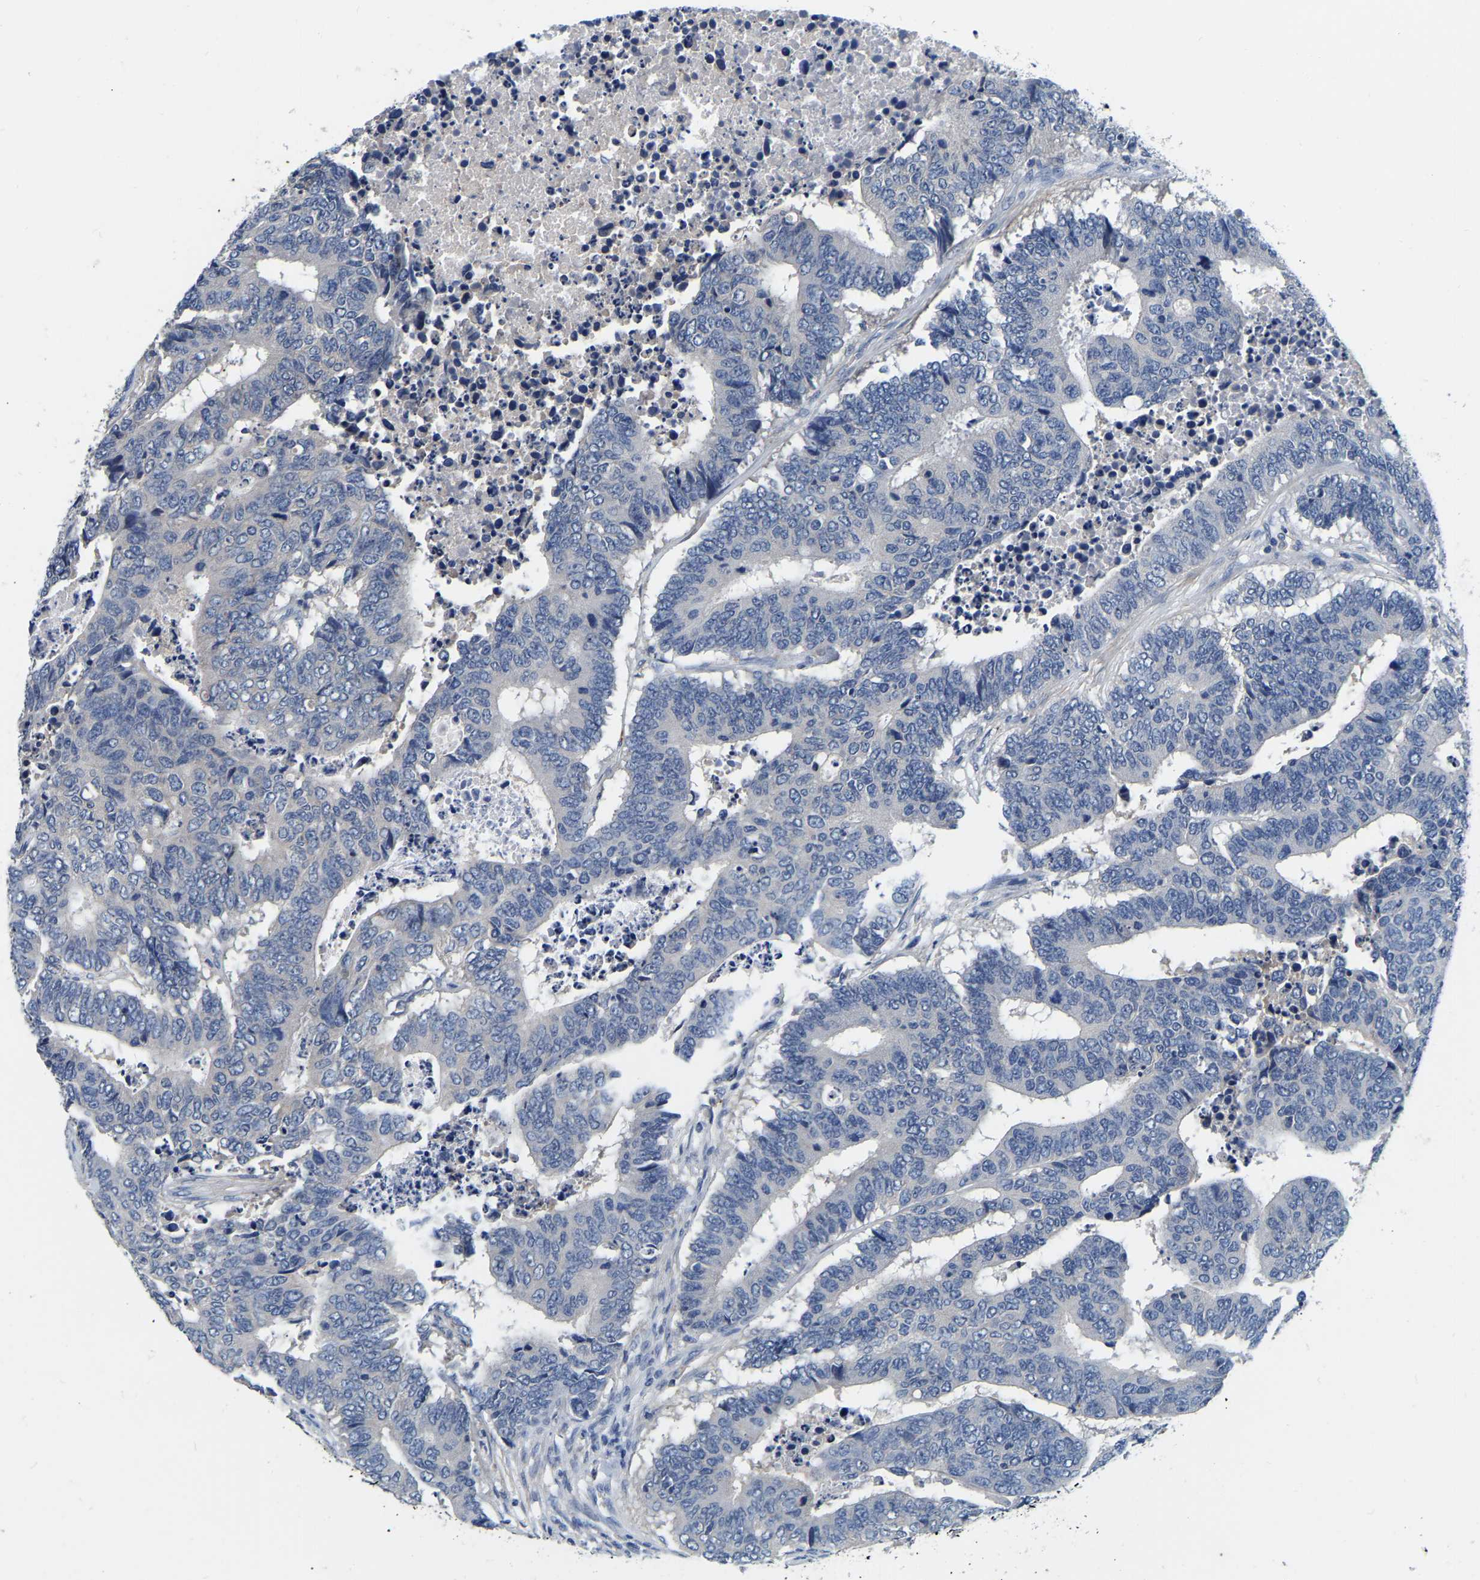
{"staining": {"intensity": "negative", "quantity": "none", "location": "none"}, "tissue": "colorectal cancer", "cell_type": "Tumor cells", "image_type": "cancer", "snomed": [{"axis": "morphology", "description": "Adenocarcinoma, NOS"}, {"axis": "topography", "description": "Rectum"}], "caption": "Immunohistochemical staining of human colorectal cancer reveals no significant expression in tumor cells. (Stains: DAB (3,3'-diaminobenzidine) IHC with hematoxylin counter stain, Microscopy: brightfield microscopy at high magnification).", "gene": "RAB27B", "patient": {"sex": "male", "age": 84}}